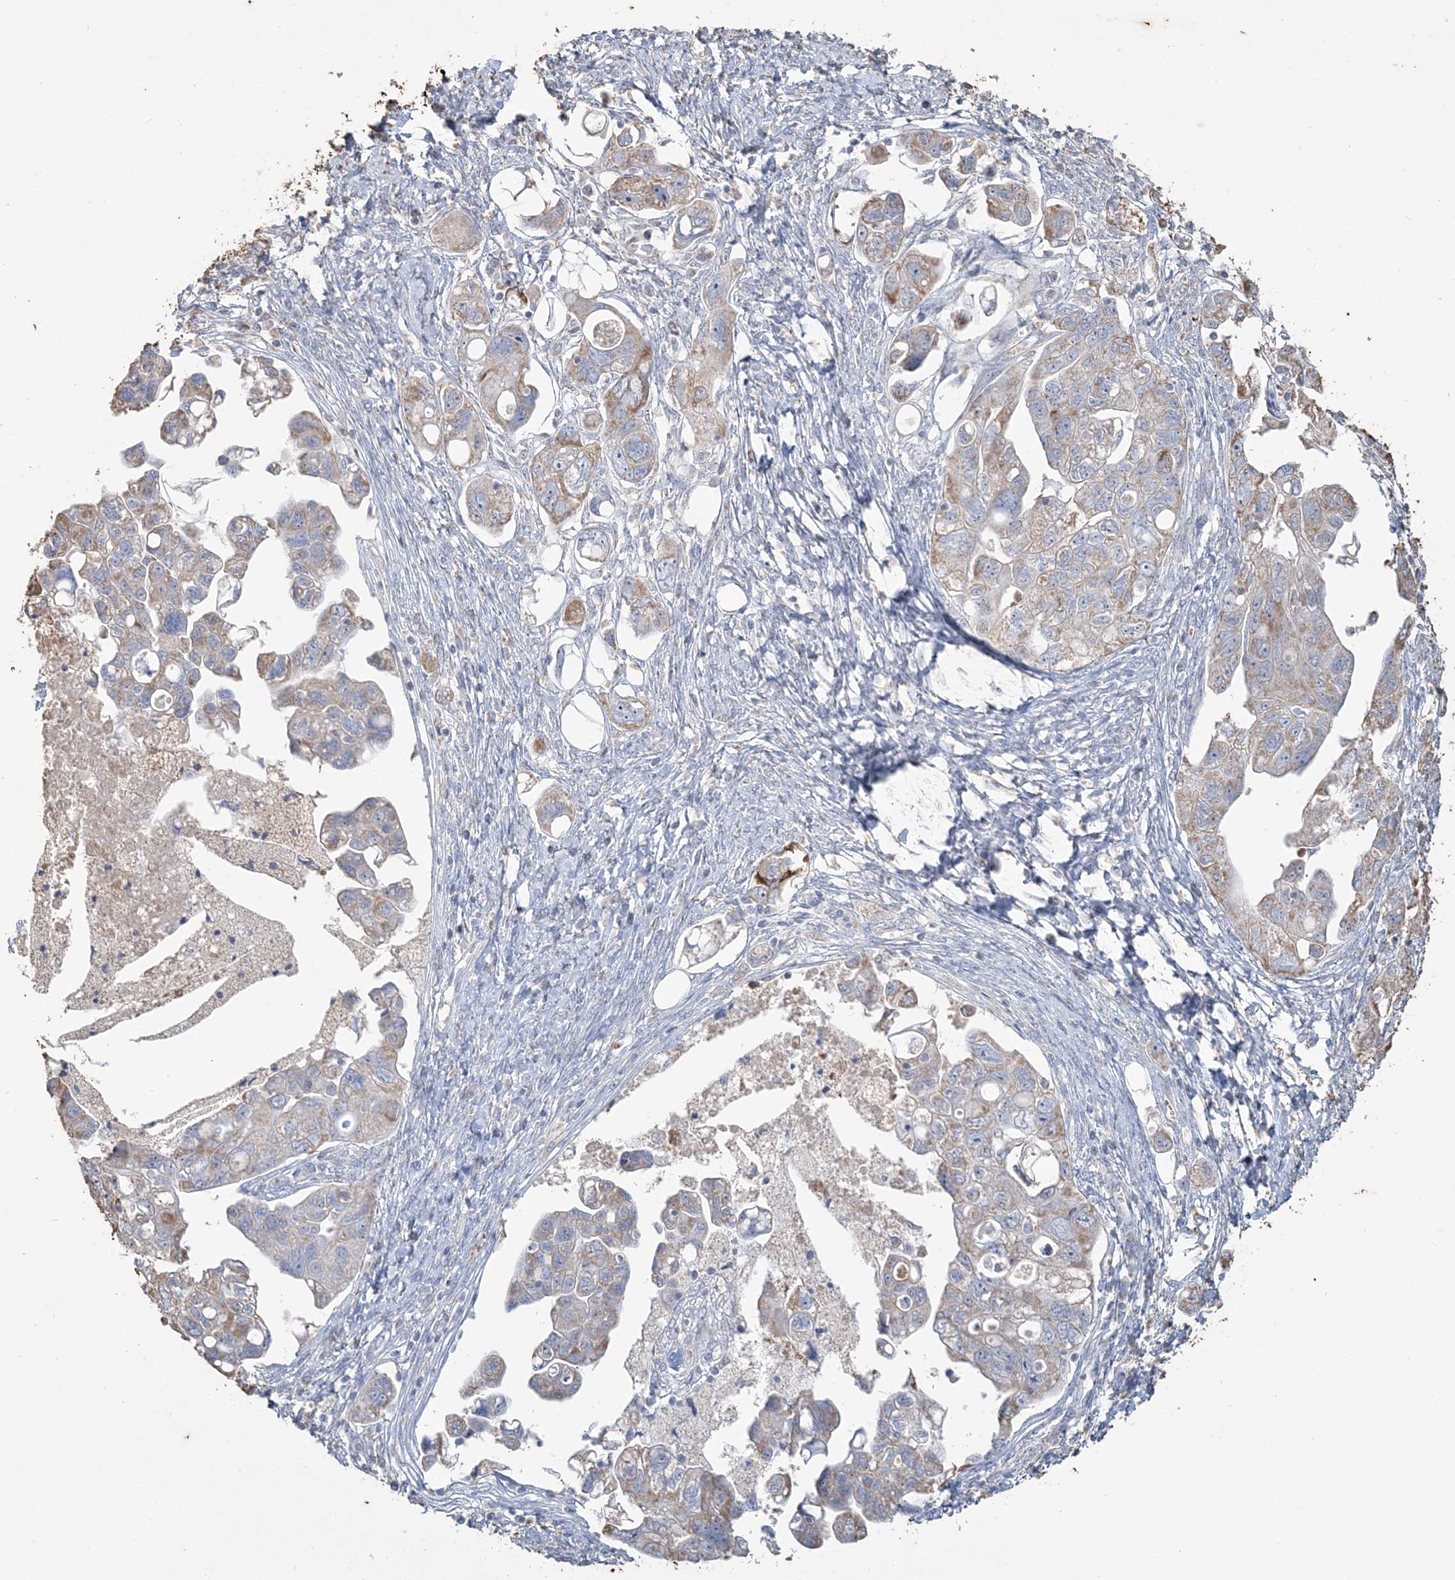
{"staining": {"intensity": "moderate", "quantity": "25%-75%", "location": "cytoplasmic/membranous"}, "tissue": "ovarian cancer", "cell_type": "Tumor cells", "image_type": "cancer", "snomed": [{"axis": "morphology", "description": "Carcinoma, NOS"}, {"axis": "morphology", "description": "Cystadenocarcinoma, serous, NOS"}, {"axis": "topography", "description": "Ovary"}], "caption": "This is an image of IHC staining of carcinoma (ovarian), which shows moderate staining in the cytoplasmic/membranous of tumor cells.", "gene": "SFMBT2", "patient": {"sex": "female", "age": 69}}